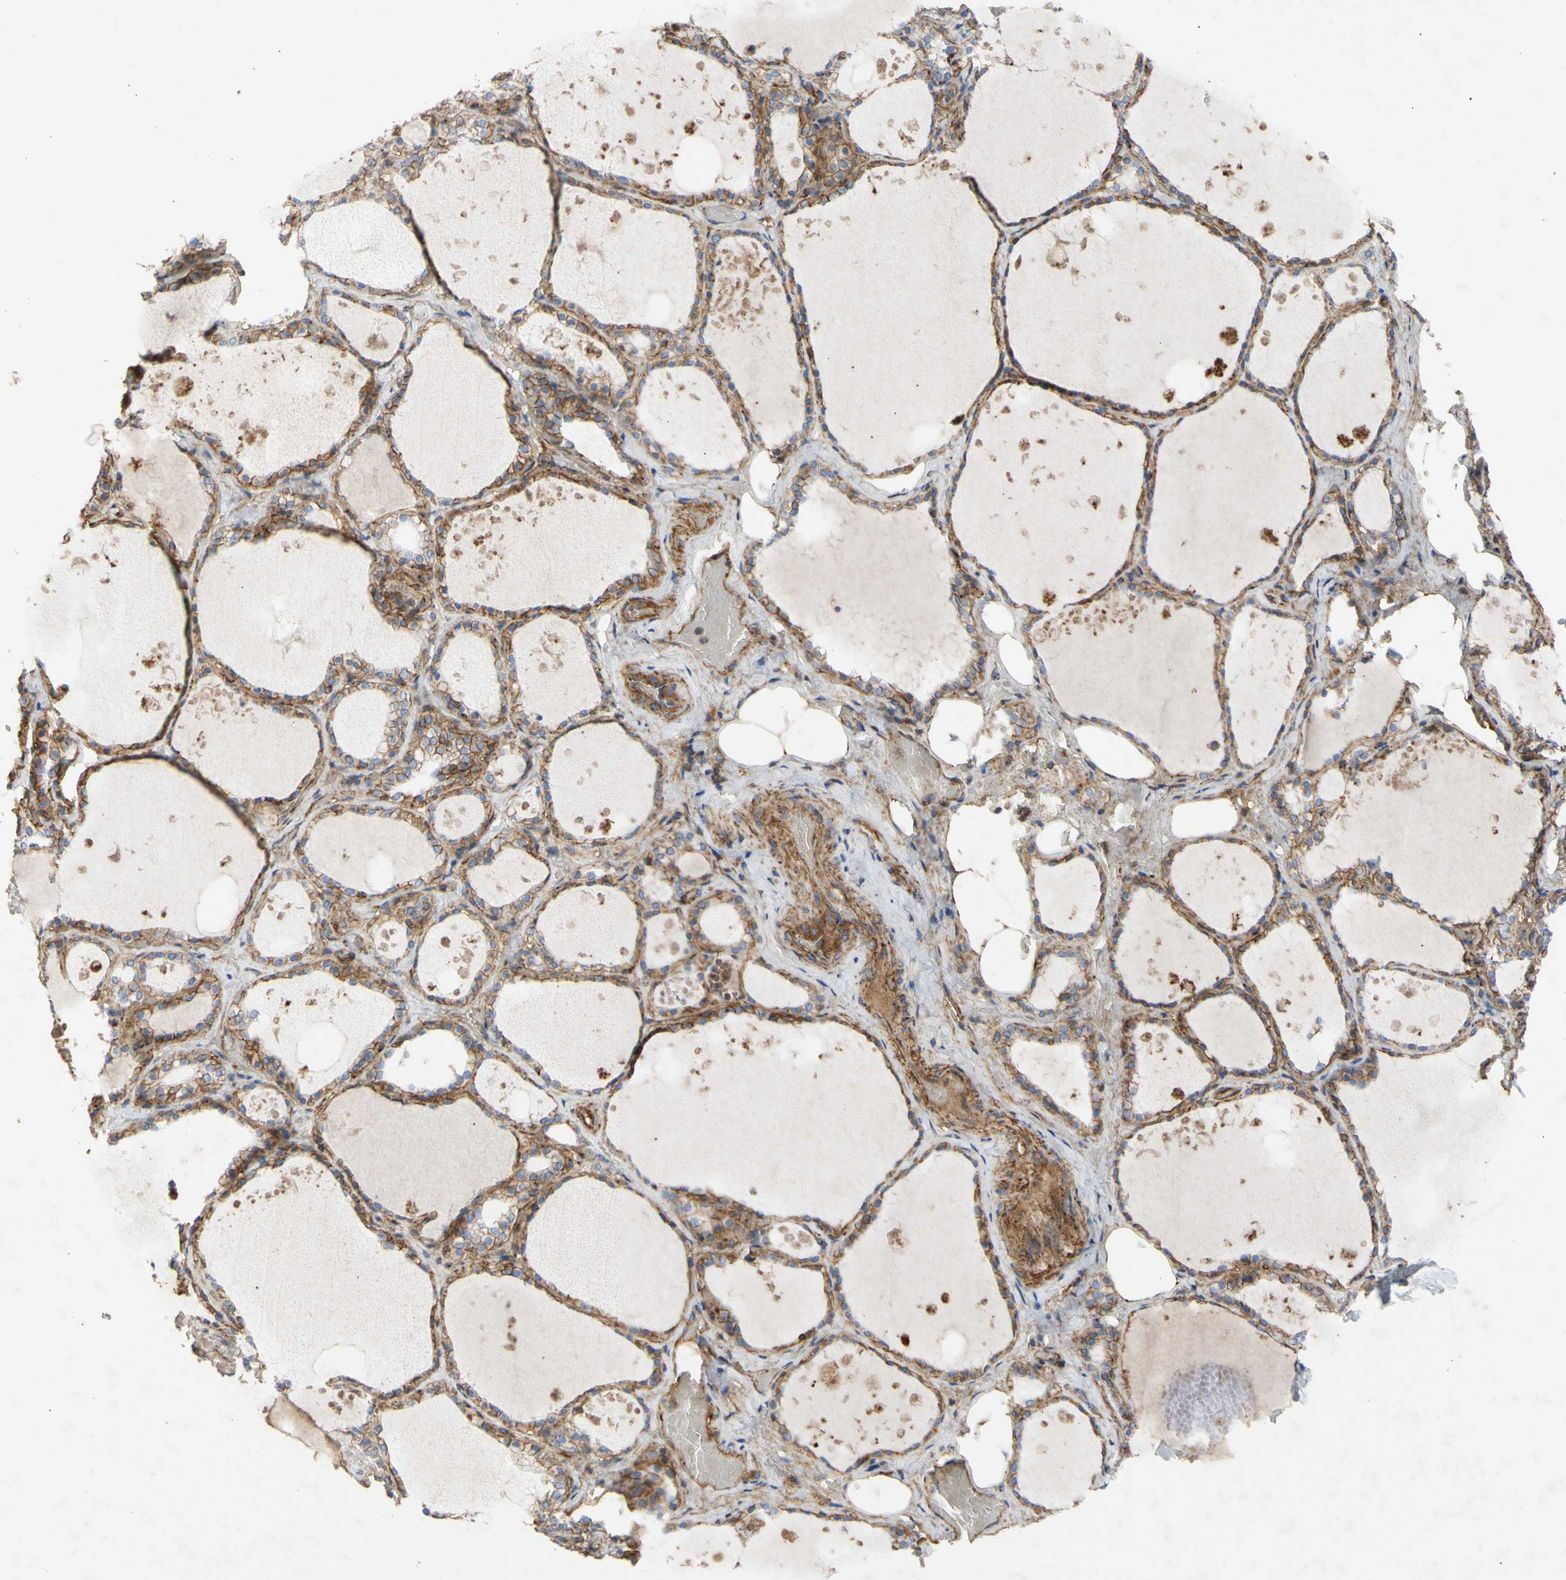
{"staining": {"intensity": "moderate", "quantity": ">75%", "location": "cytoplasmic/membranous"}, "tissue": "thyroid gland", "cell_type": "Glandular cells", "image_type": "normal", "snomed": [{"axis": "morphology", "description": "Normal tissue, NOS"}, {"axis": "topography", "description": "Thyroid gland"}], "caption": "Immunohistochemistry histopathology image of normal thyroid gland: human thyroid gland stained using immunohistochemistry displays medium levels of moderate protein expression localized specifically in the cytoplasmic/membranous of glandular cells, appearing as a cytoplasmic/membranous brown color.", "gene": "ATP2A3", "patient": {"sex": "male", "age": 61}}